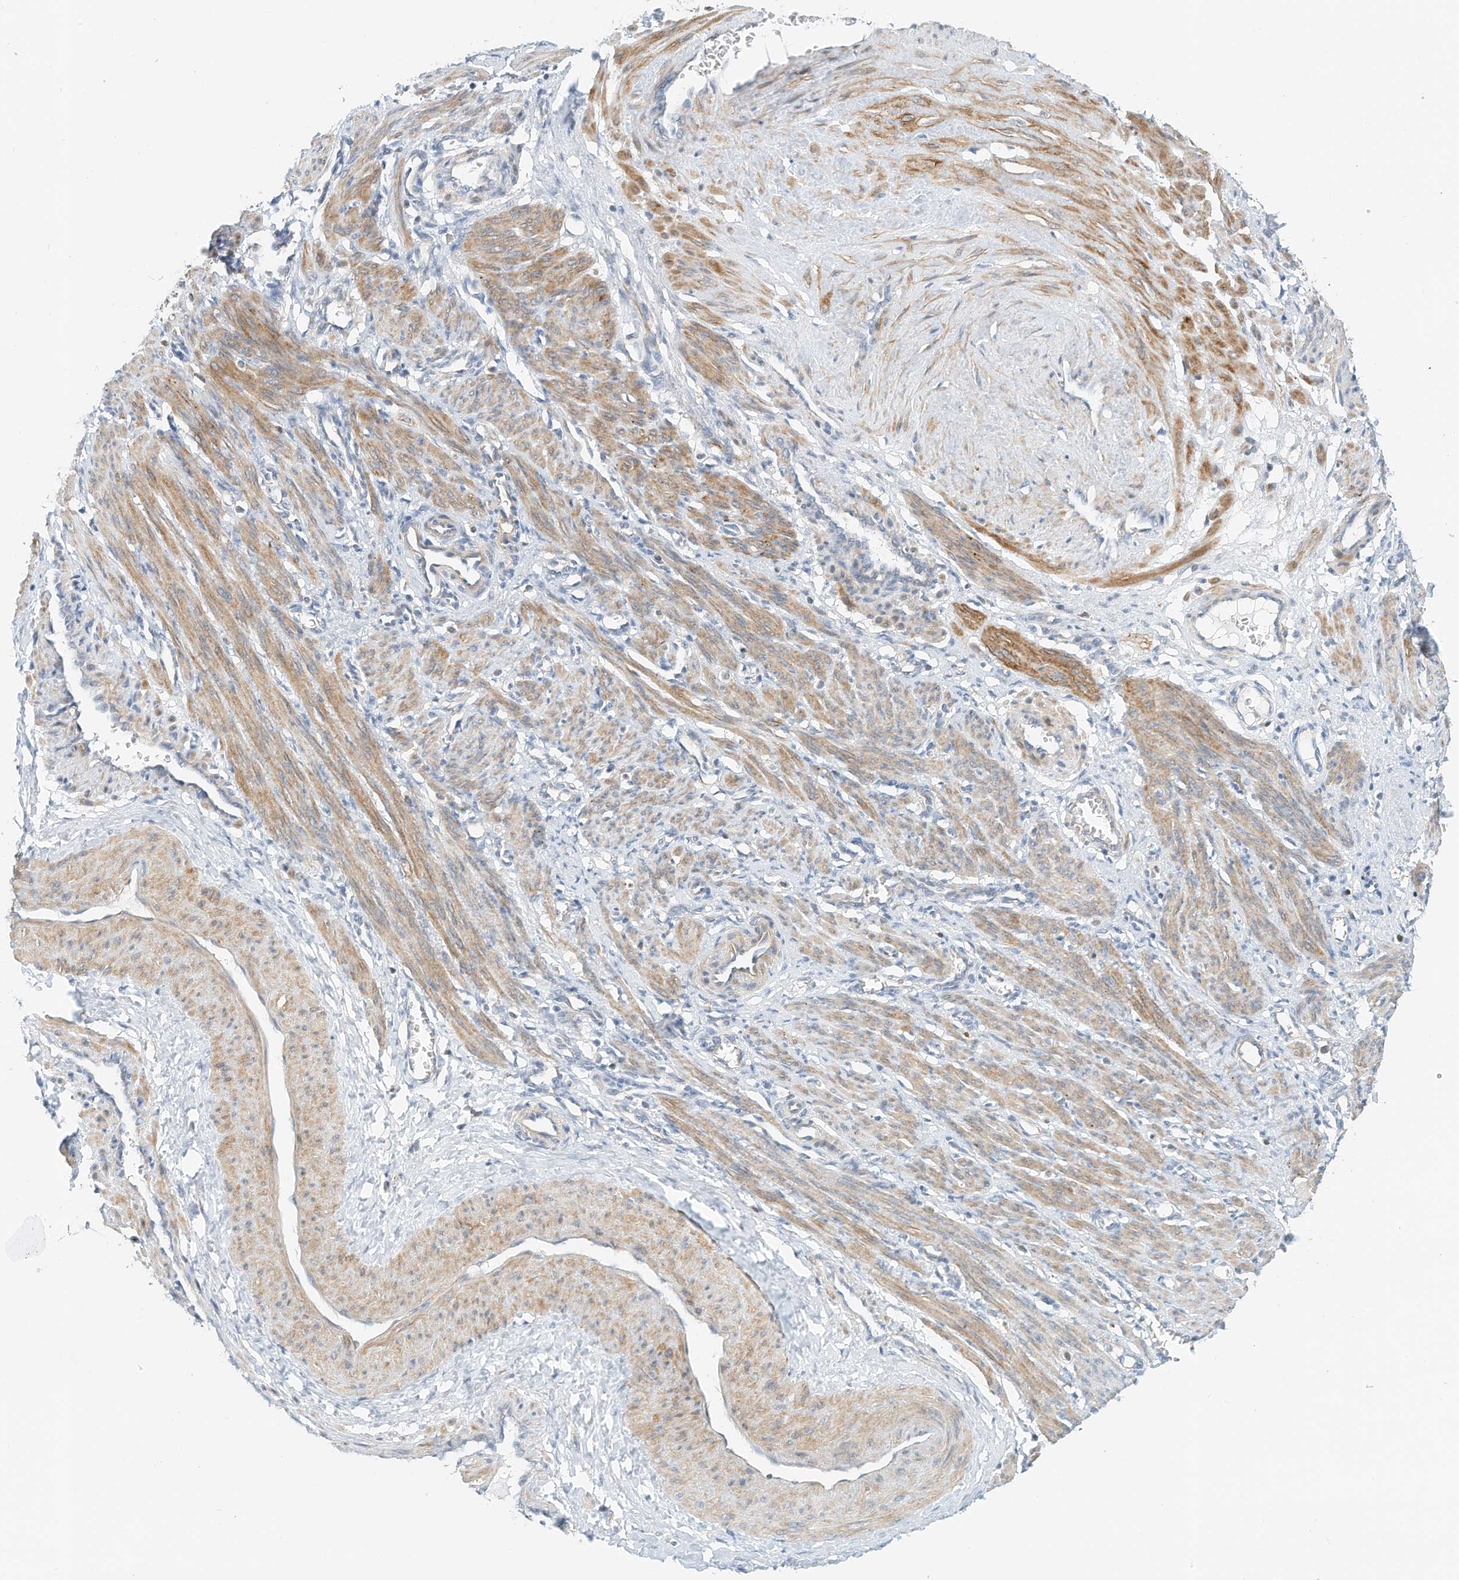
{"staining": {"intensity": "moderate", "quantity": "25%-75%", "location": "cytoplasmic/membranous"}, "tissue": "smooth muscle", "cell_type": "Smooth muscle cells", "image_type": "normal", "snomed": [{"axis": "morphology", "description": "Normal tissue, NOS"}, {"axis": "topography", "description": "Endometrium"}], "caption": "Protein analysis of benign smooth muscle exhibits moderate cytoplasmic/membranous positivity in approximately 25%-75% of smooth muscle cells. Using DAB (3,3'-diaminobenzidine) (brown) and hematoxylin (blue) stains, captured at high magnification using brightfield microscopy.", "gene": "MICAL1", "patient": {"sex": "female", "age": 33}}